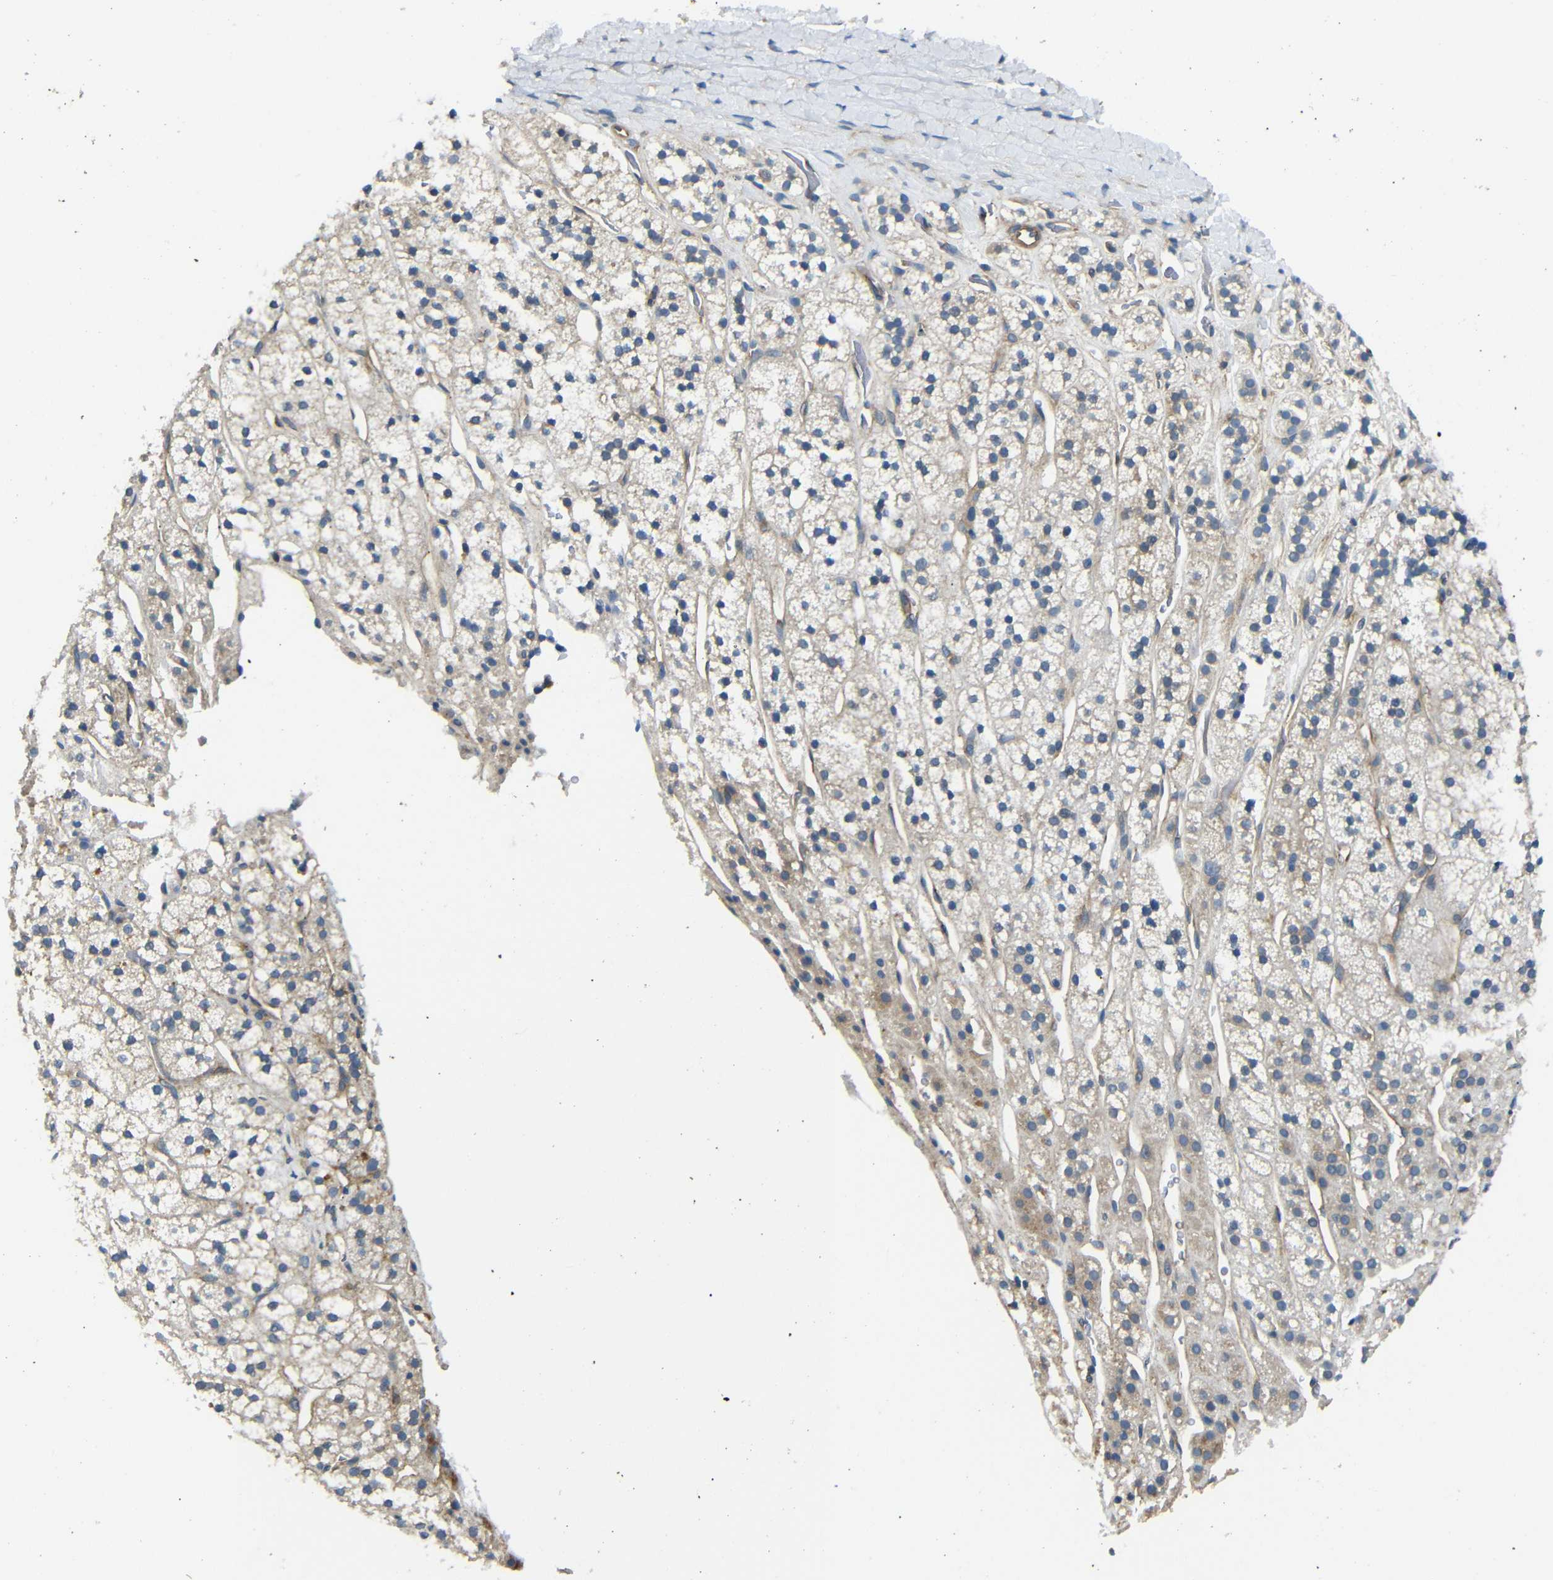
{"staining": {"intensity": "moderate", "quantity": "25%-75%", "location": "cytoplasmic/membranous"}, "tissue": "adrenal gland", "cell_type": "Glandular cells", "image_type": "normal", "snomed": [{"axis": "morphology", "description": "Normal tissue, NOS"}, {"axis": "topography", "description": "Adrenal gland"}], "caption": "An immunohistochemistry (IHC) micrograph of benign tissue is shown. Protein staining in brown highlights moderate cytoplasmic/membranous positivity in adrenal gland within glandular cells. The staining was performed using DAB, with brown indicating positive protein expression. Nuclei are stained blue with hematoxylin.", "gene": "MYO1B", "patient": {"sex": "male", "age": 56}}